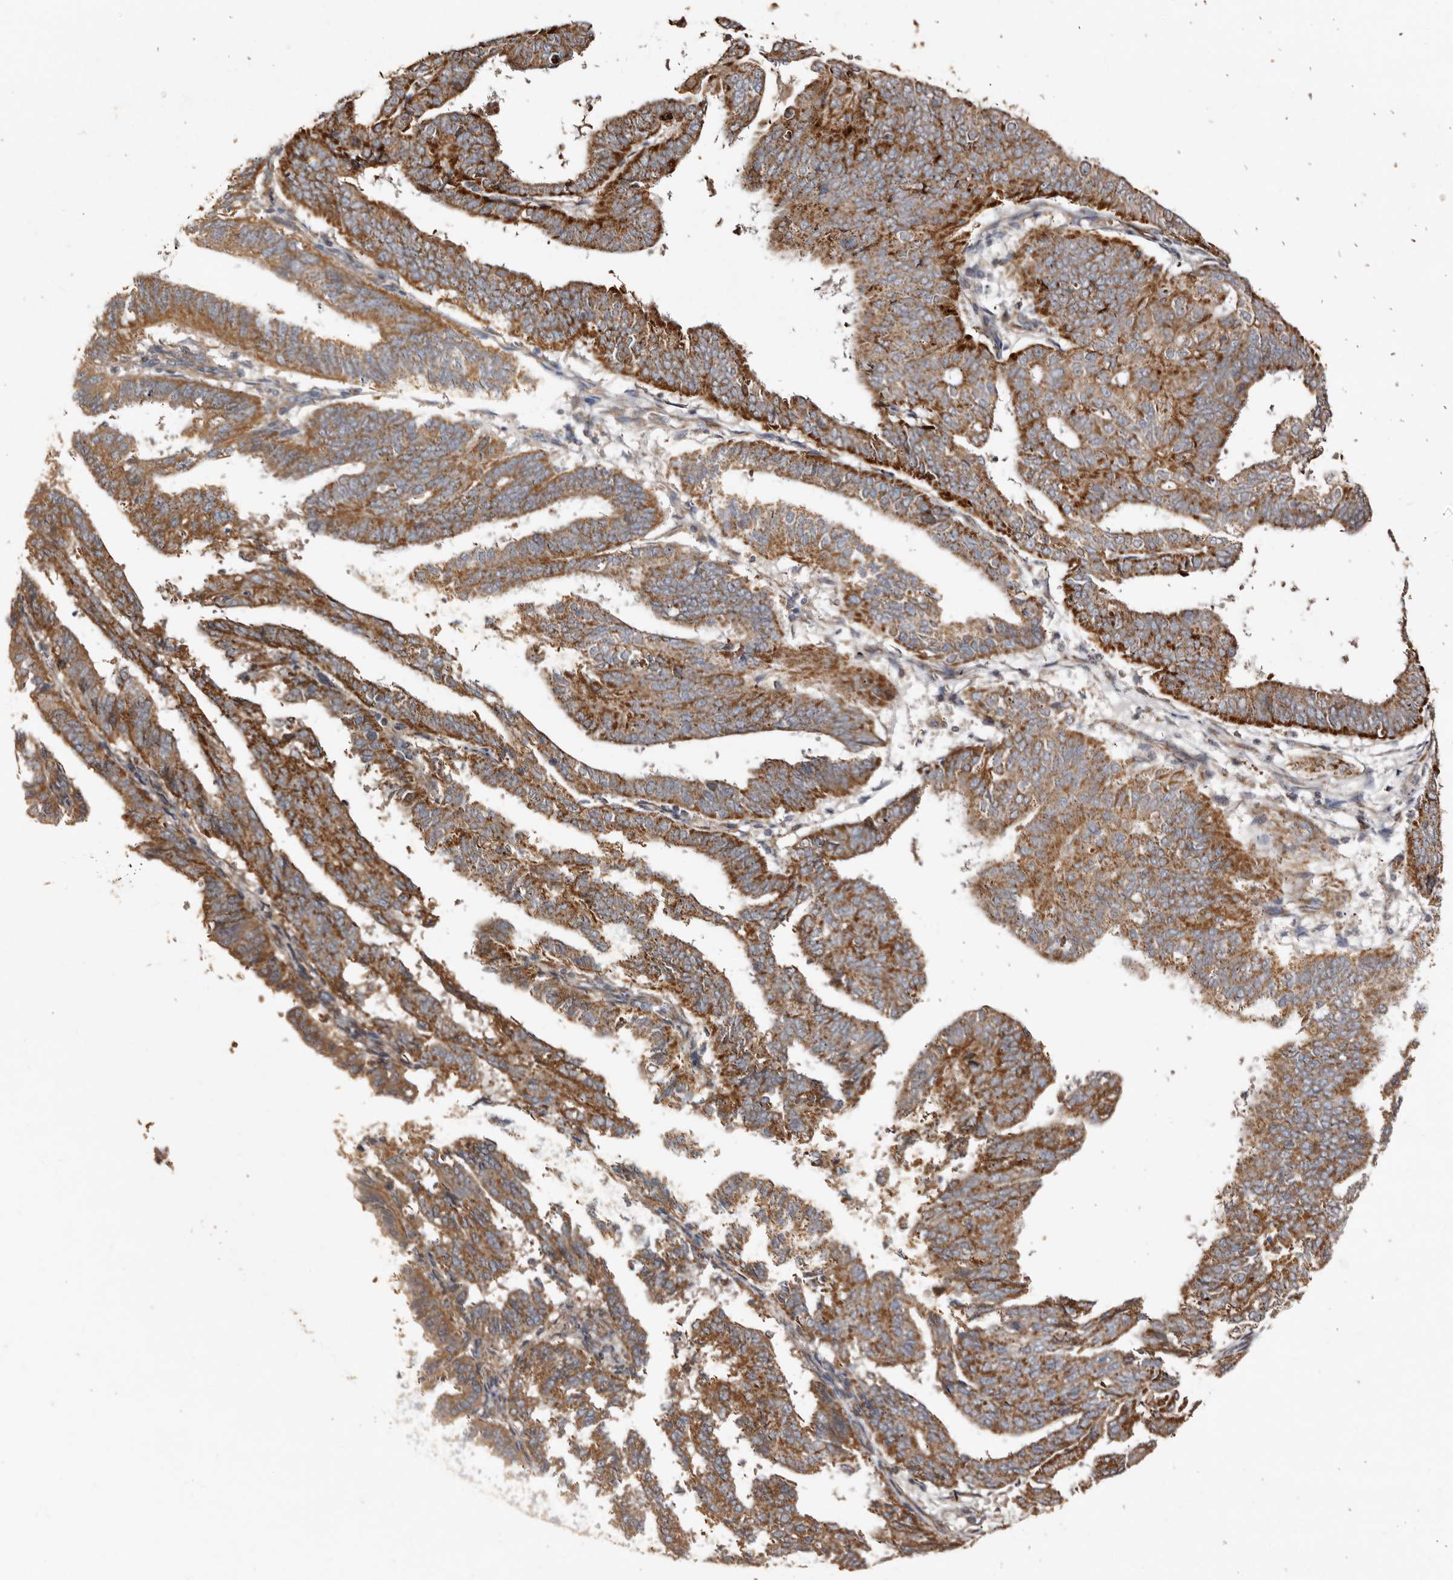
{"staining": {"intensity": "strong", "quantity": ">75%", "location": "cytoplasmic/membranous"}, "tissue": "endometrial cancer", "cell_type": "Tumor cells", "image_type": "cancer", "snomed": [{"axis": "morphology", "description": "Adenocarcinoma, NOS"}, {"axis": "topography", "description": "Uterus"}], "caption": "Immunohistochemistry (IHC) of human endometrial adenocarcinoma reveals high levels of strong cytoplasmic/membranous expression in approximately >75% of tumor cells.", "gene": "MACC1", "patient": {"sex": "female", "age": 77}}